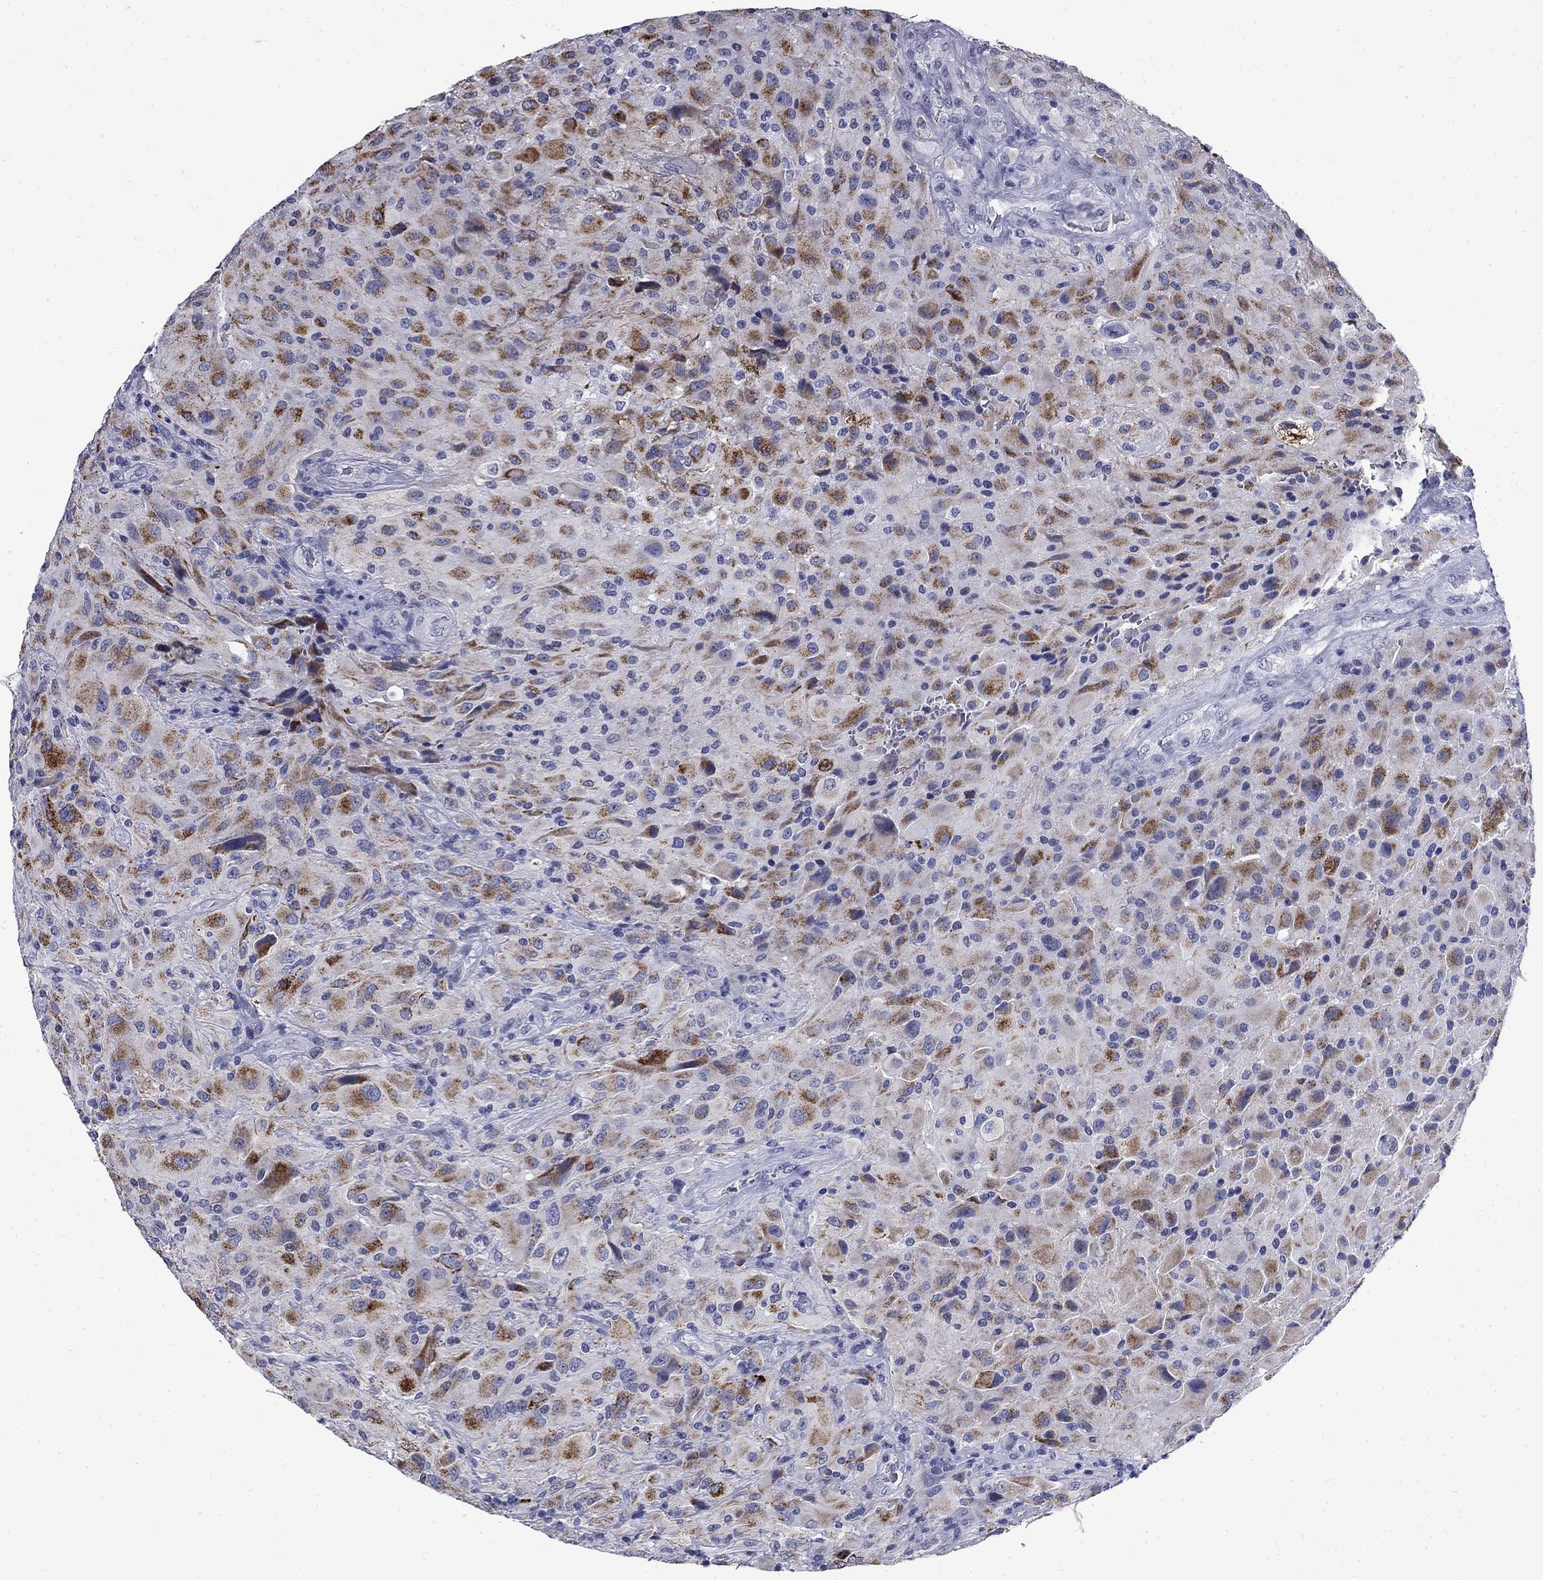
{"staining": {"intensity": "strong", "quantity": "<25%", "location": "cytoplasmic/membranous"}, "tissue": "glioma", "cell_type": "Tumor cells", "image_type": "cancer", "snomed": [{"axis": "morphology", "description": "Glioma, malignant, High grade"}, {"axis": "topography", "description": "Cerebral cortex"}], "caption": "A medium amount of strong cytoplasmic/membranous staining is appreciated in approximately <25% of tumor cells in glioma tissue. Nuclei are stained in blue.", "gene": "MGARP", "patient": {"sex": "male", "age": 35}}